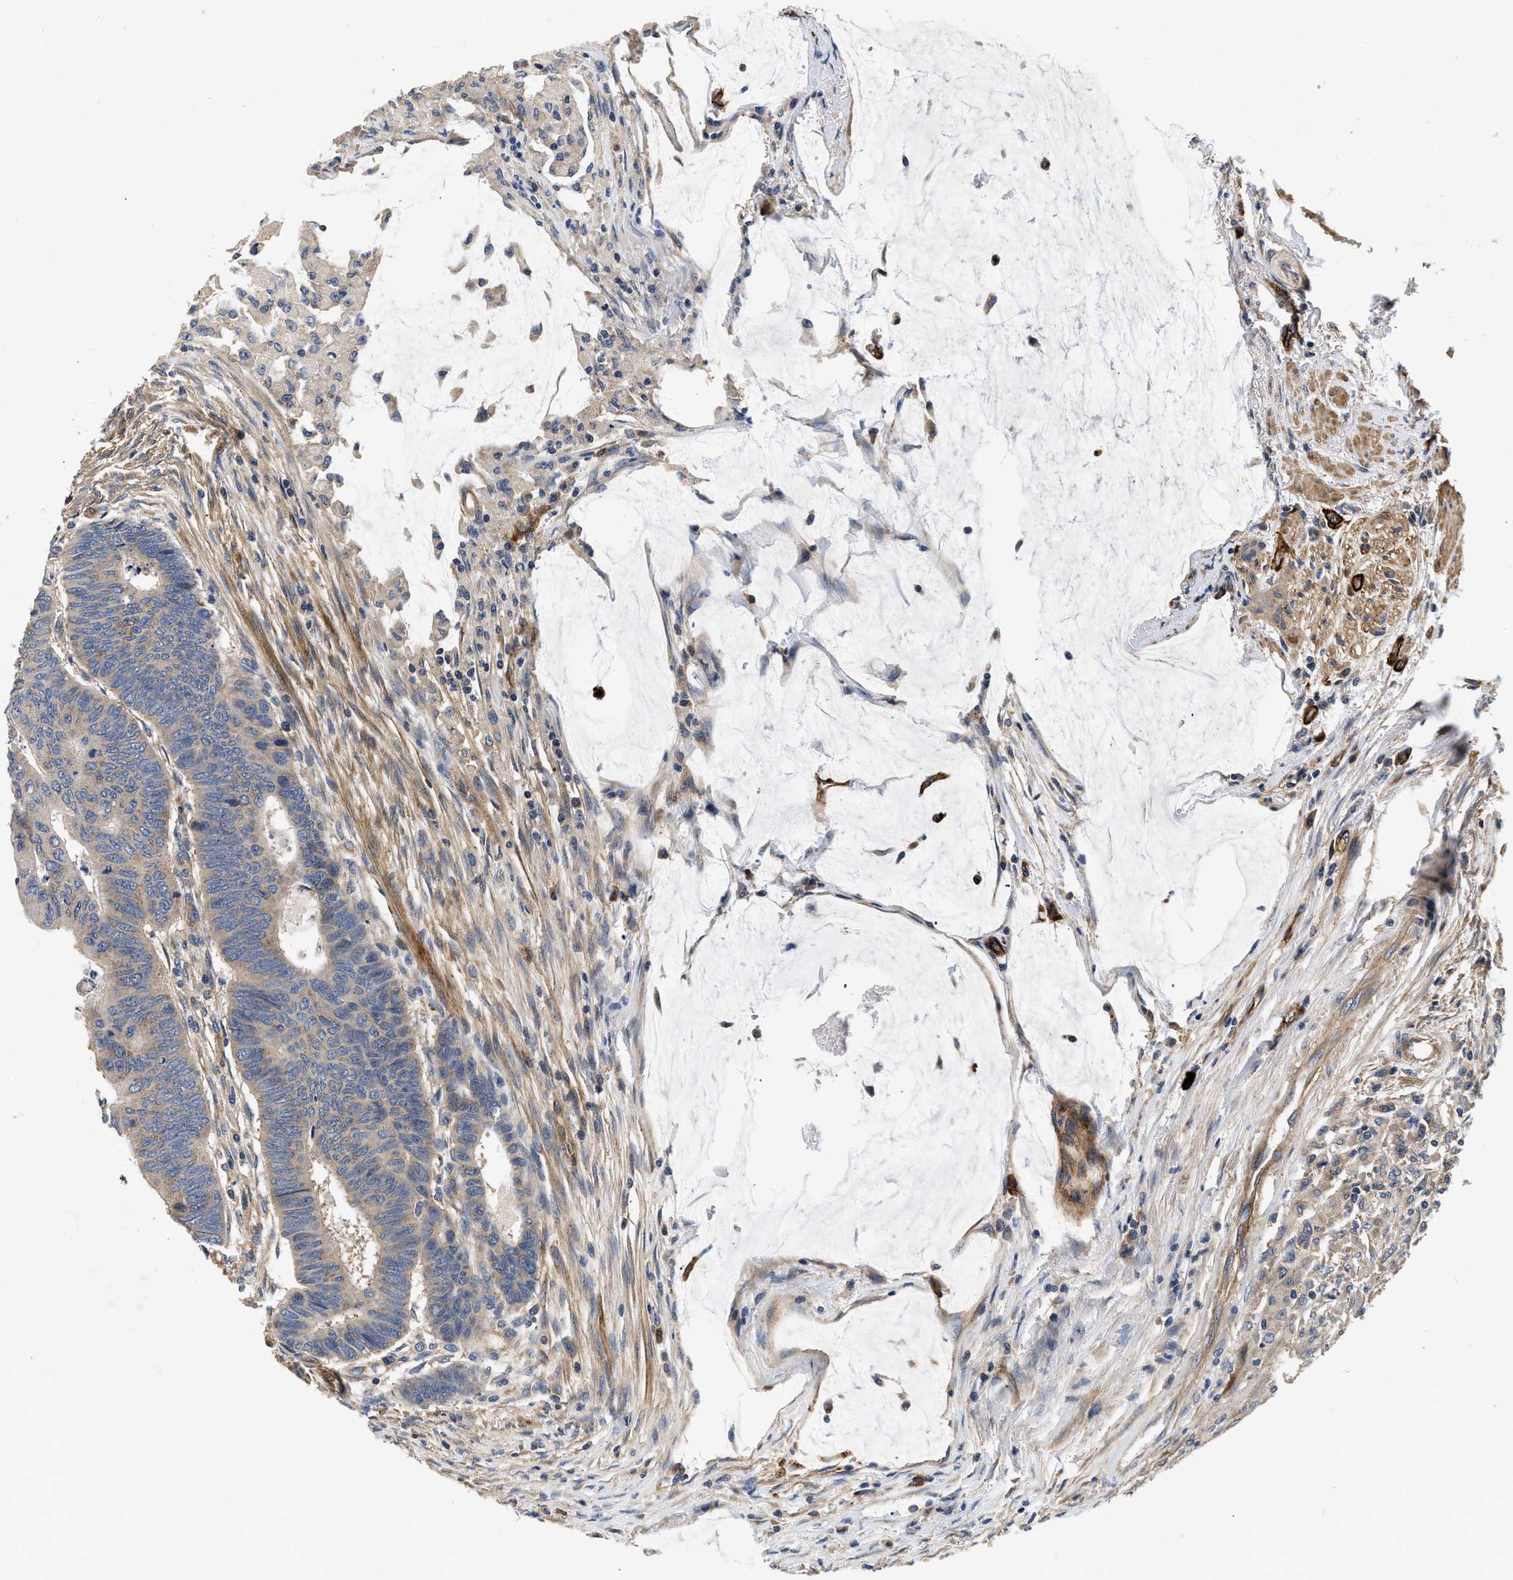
{"staining": {"intensity": "weak", "quantity": ">75%", "location": "cytoplasmic/membranous"}, "tissue": "colorectal cancer", "cell_type": "Tumor cells", "image_type": "cancer", "snomed": [{"axis": "morphology", "description": "Normal tissue, NOS"}, {"axis": "morphology", "description": "Adenocarcinoma, NOS"}, {"axis": "topography", "description": "Rectum"}, {"axis": "topography", "description": "Peripheral nerve tissue"}], "caption": "Tumor cells show low levels of weak cytoplasmic/membranous staining in about >75% of cells in colorectal adenocarcinoma.", "gene": "NME6", "patient": {"sex": "male", "age": 92}}